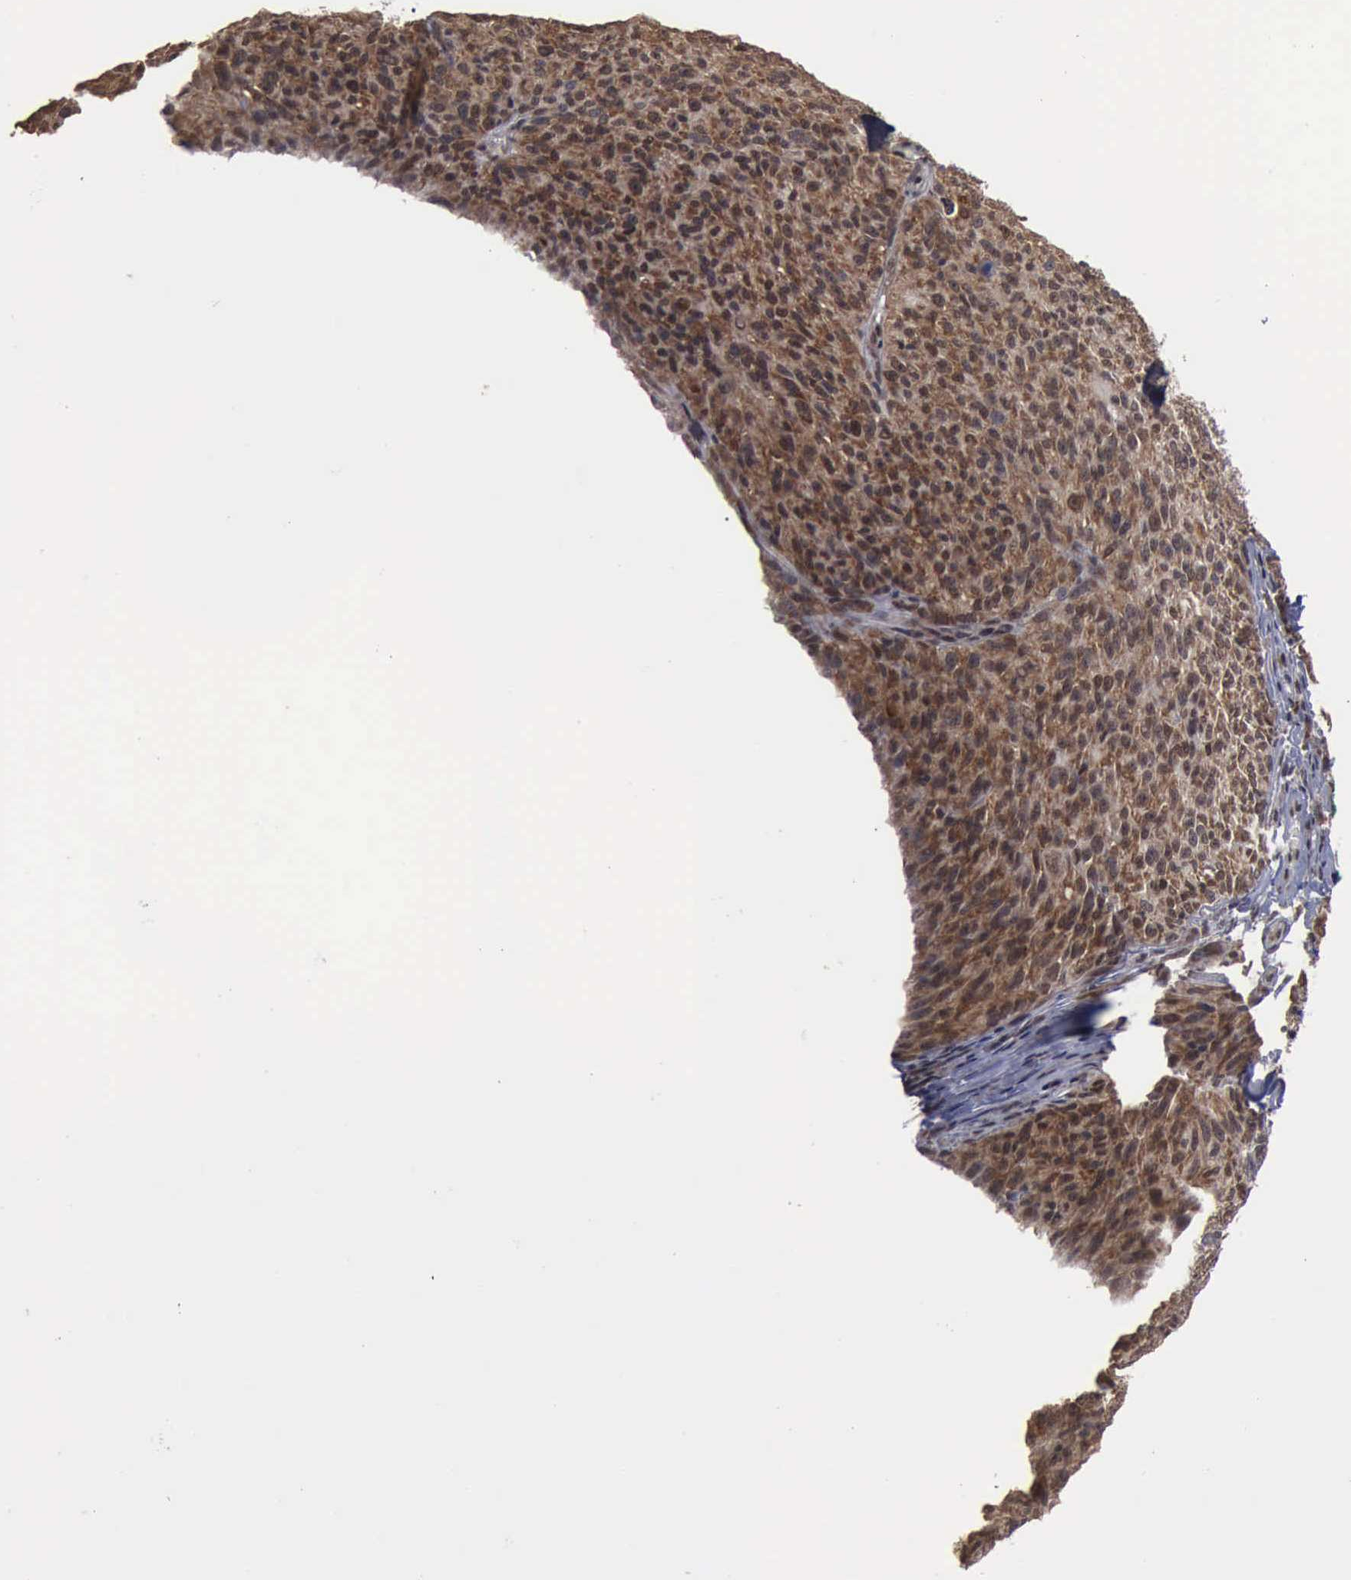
{"staining": {"intensity": "strong", "quantity": ">75%", "location": "cytoplasmic/membranous,nuclear"}, "tissue": "melanoma", "cell_type": "Tumor cells", "image_type": "cancer", "snomed": [{"axis": "morphology", "description": "Malignant melanoma, NOS"}, {"axis": "topography", "description": "Skin"}], "caption": "Immunohistochemical staining of human malignant melanoma demonstrates high levels of strong cytoplasmic/membranous and nuclear protein expression in about >75% of tumor cells. The protein of interest is stained brown, and the nuclei are stained in blue (DAB (3,3'-diaminobenzidine) IHC with brightfield microscopy, high magnification).", "gene": "RTCB", "patient": {"sex": "male", "age": 76}}